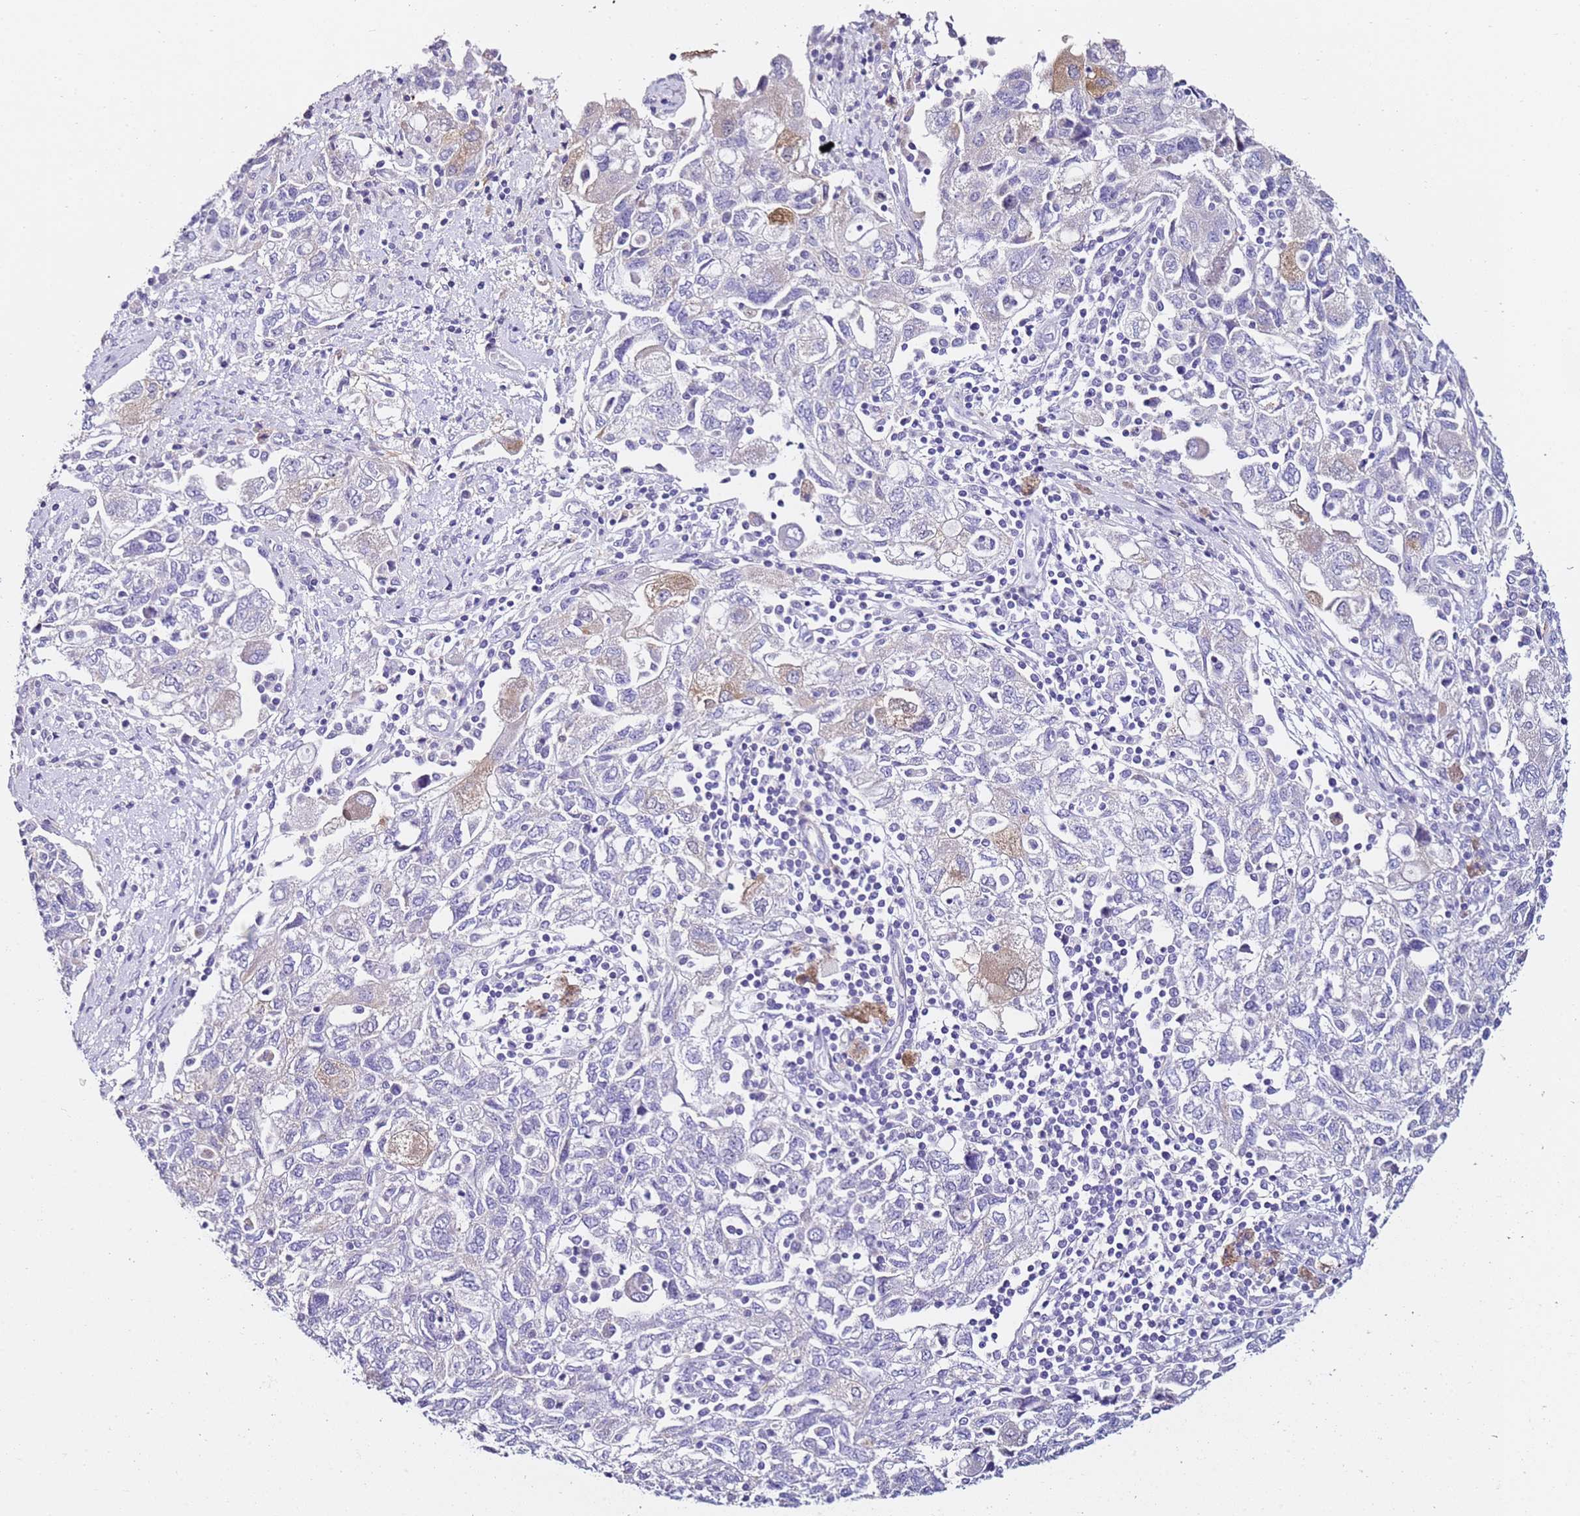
{"staining": {"intensity": "negative", "quantity": "none", "location": "none"}, "tissue": "ovarian cancer", "cell_type": "Tumor cells", "image_type": "cancer", "snomed": [{"axis": "morphology", "description": "Carcinoma, NOS"}, {"axis": "morphology", "description": "Cystadenocarcinoma, serous, NOS"}, {"axis": "topography", "description": "Ovary"}], "caption": "DAB immunohistochemical staining of ovarian cancer exhibits no significant staining in tumor cells.", "gene": "HGD", "patient": {"sex": "female", "age": 69}}